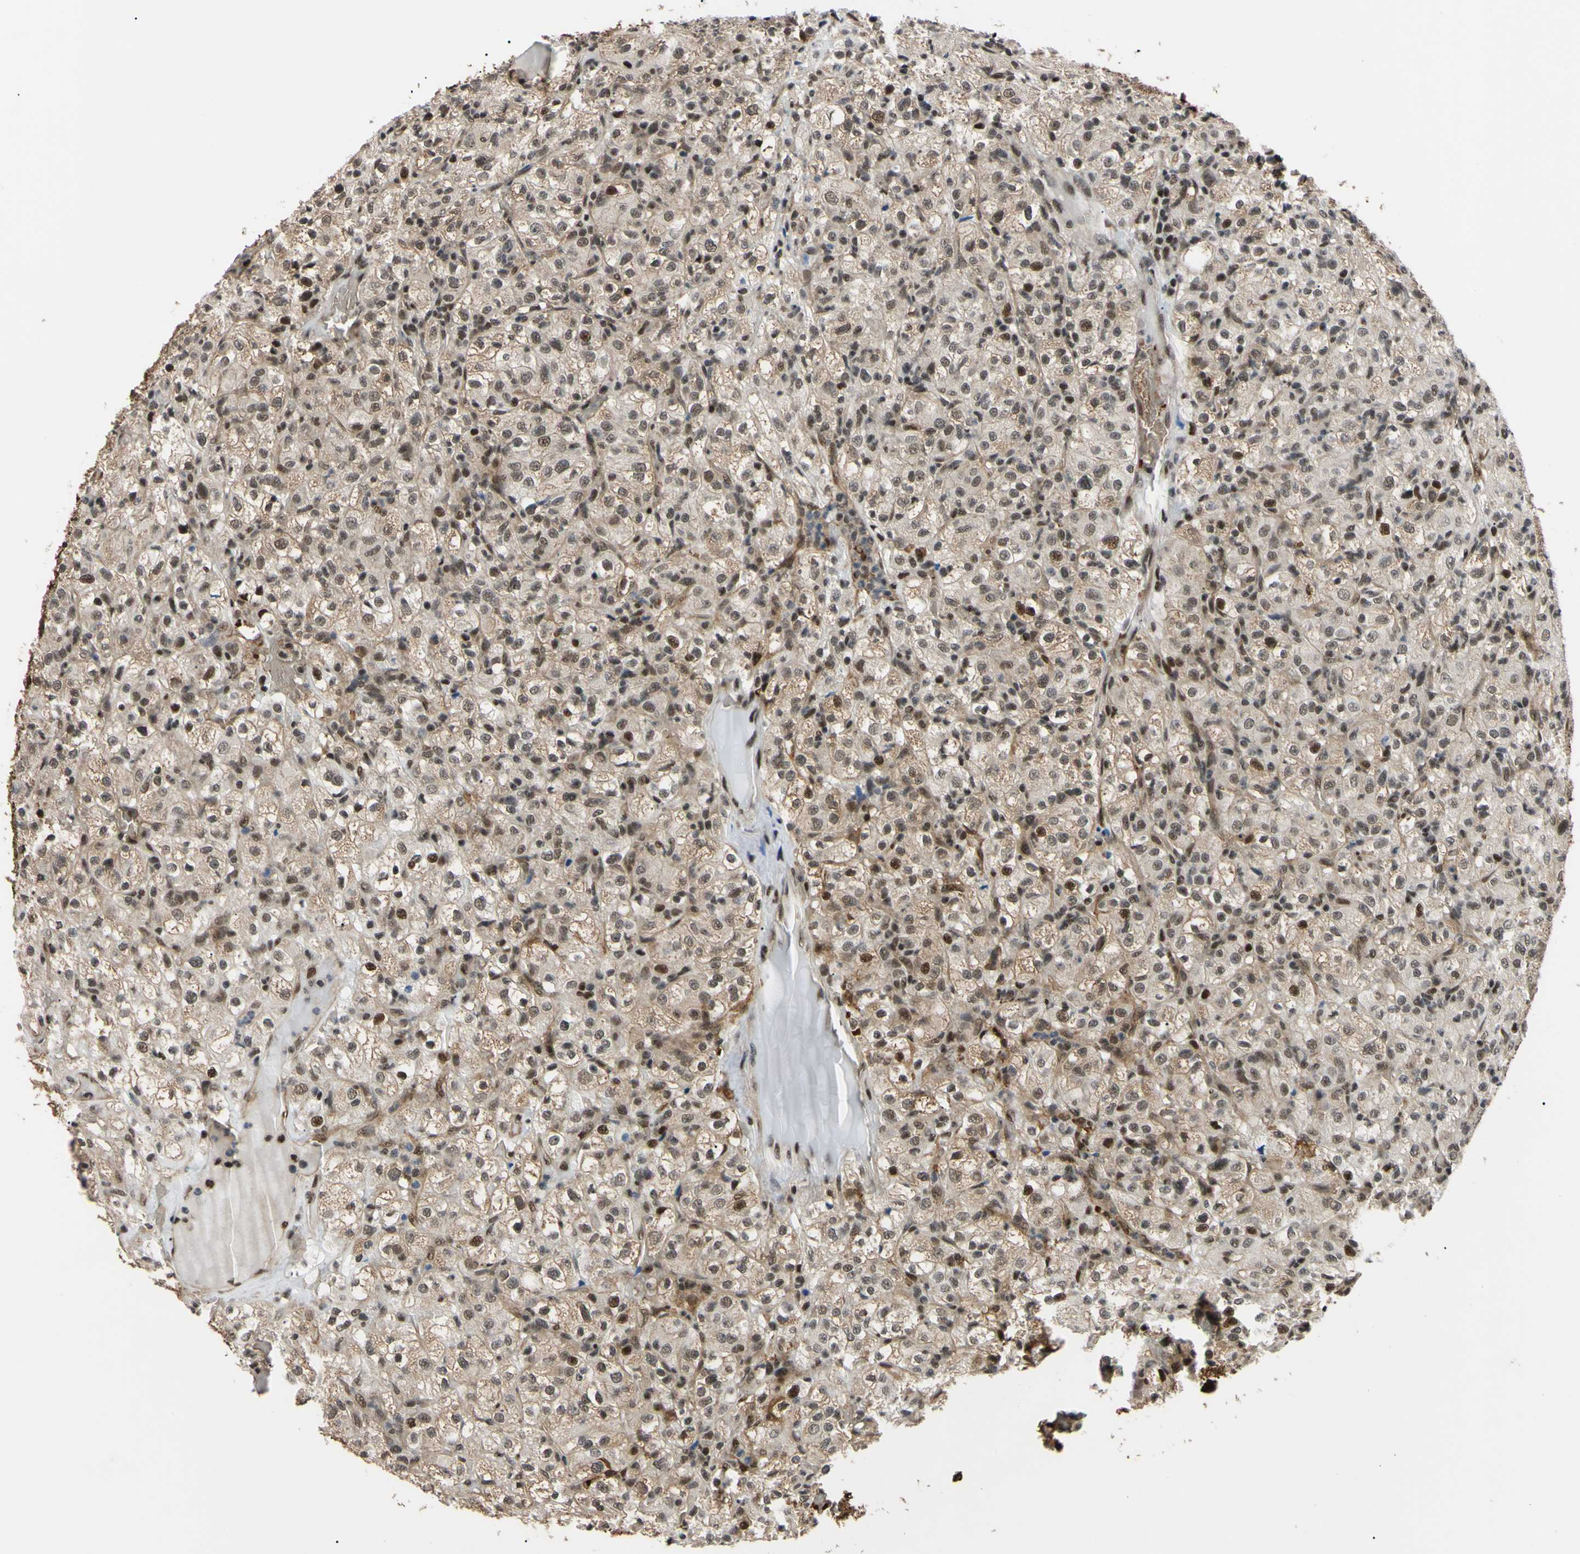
{"staining": {"intensity": "moderate", "quantity": ">75%", "location": "cytoplasmic/membranous,nuclear"}, "tissue": "renal cancer", "cell_type": "Tumor cells", "image_type": "cancer", "snomed": [{"axis": "morphology", "description": "Normal tissue, NOS"}, {"axis": "morphology", "description": "Adenocarcinoma, NOS"}, {"axis": "topography", "description": "Kidney"}], "caption": "Brown immunohistochemical staining in adenocarcinoma (renal) reveals moderate cytoplasmic/membranous and nuclear positivity in approximately >75% of tumor cells. Nuclei are stained in blue.", "gene": "THAP12", "patient": {"sex": "female", "age": 72}}